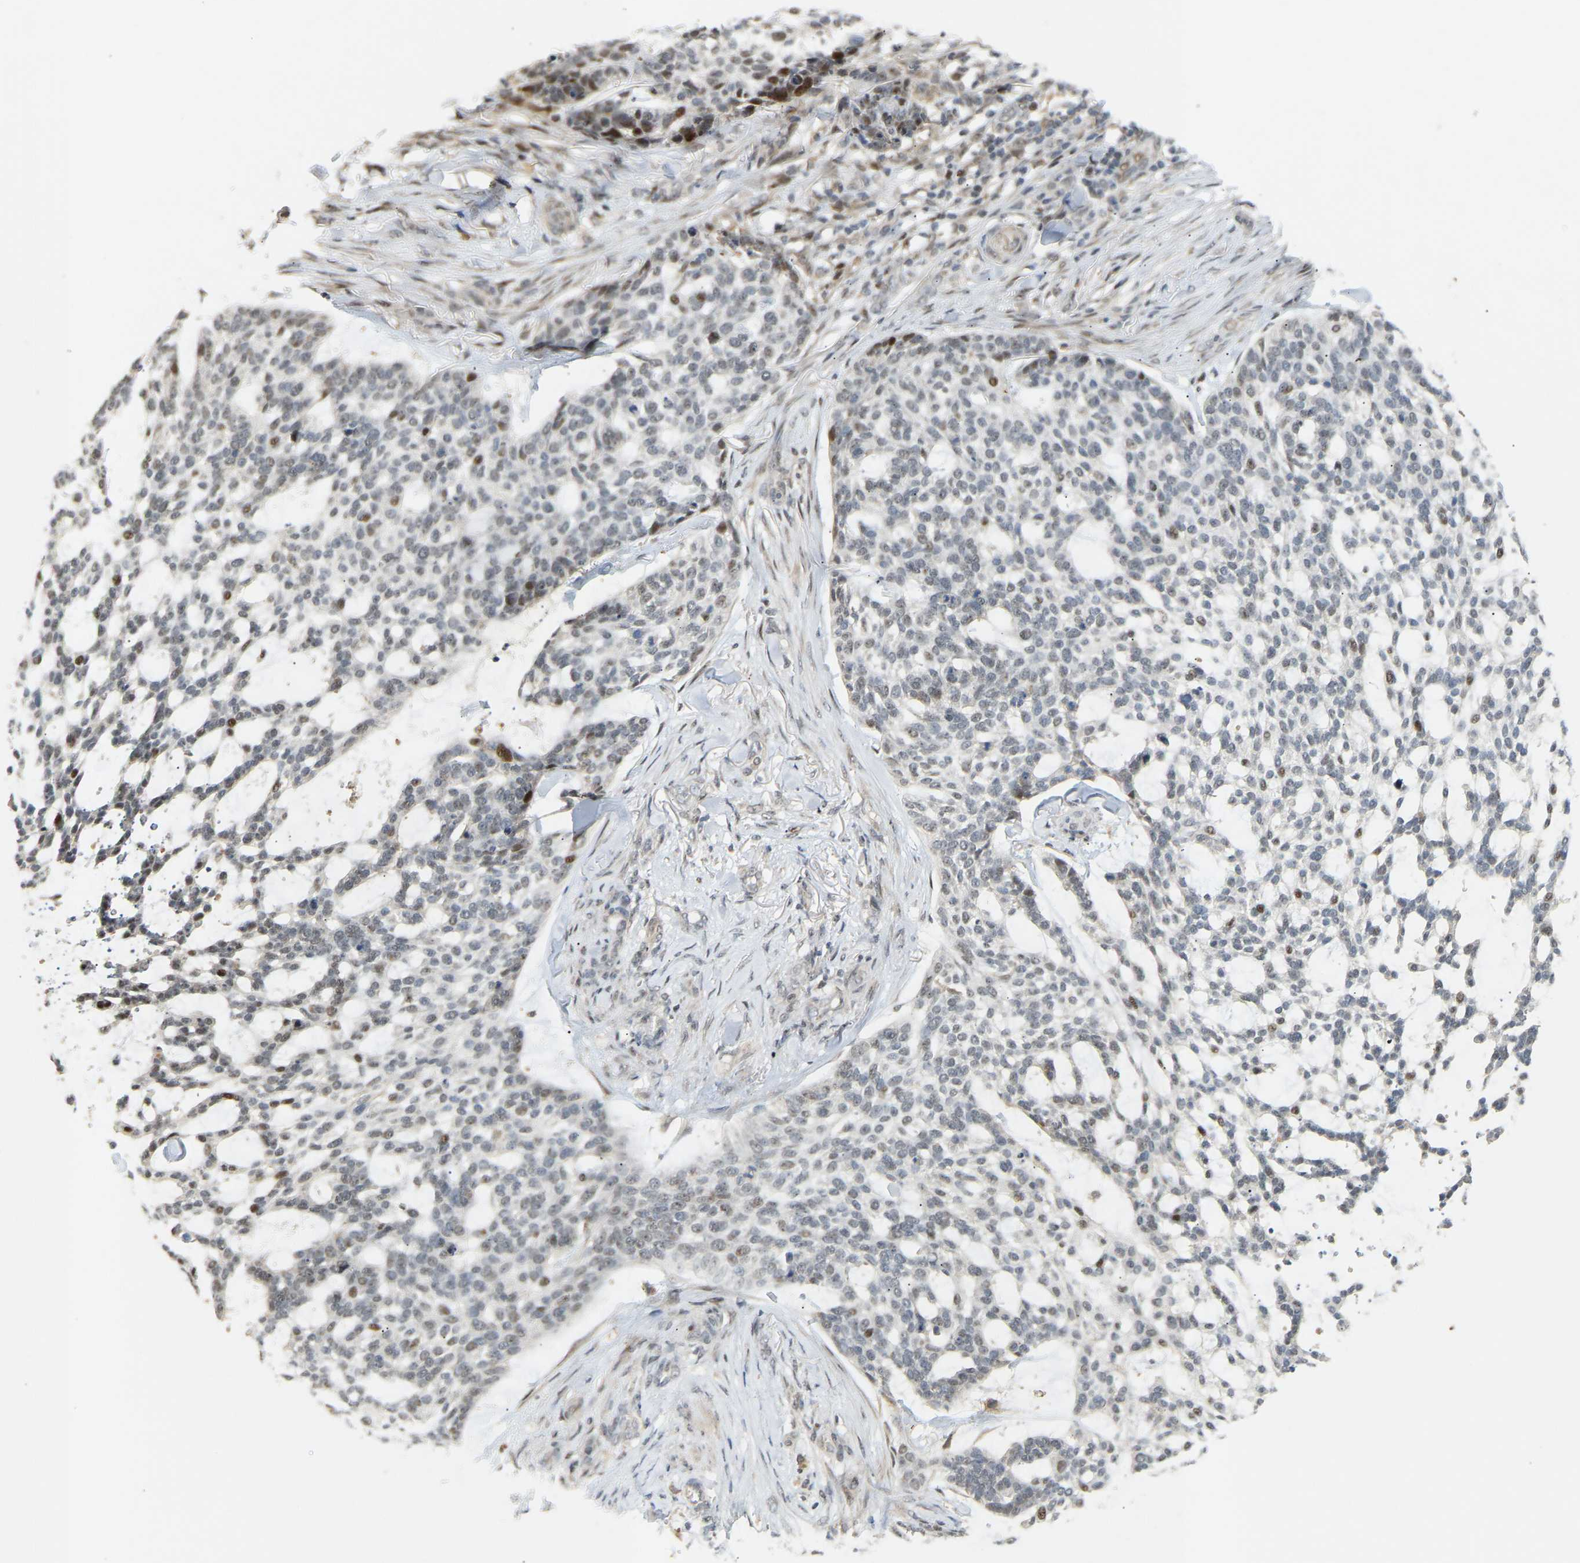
{"staining": {"intensity": "negative", "quantity": "none", "location": "none"}, "tissue": "skin cancer", "cell_type": "Tumor cells", "image_type": "cancer", "snomed": [{"axis": "morphology", "description": "Basal cell carcinoma"}, {"axis": "topography", "description": "Skin"}], "caption": "DAB (3,3'-diaminobenzidine) immunohistochemical staining of human skin cancer shows no significant staining in tumor cells.", "gene": "PTPN4", "patient": {"sex": "female", "age": 64}}